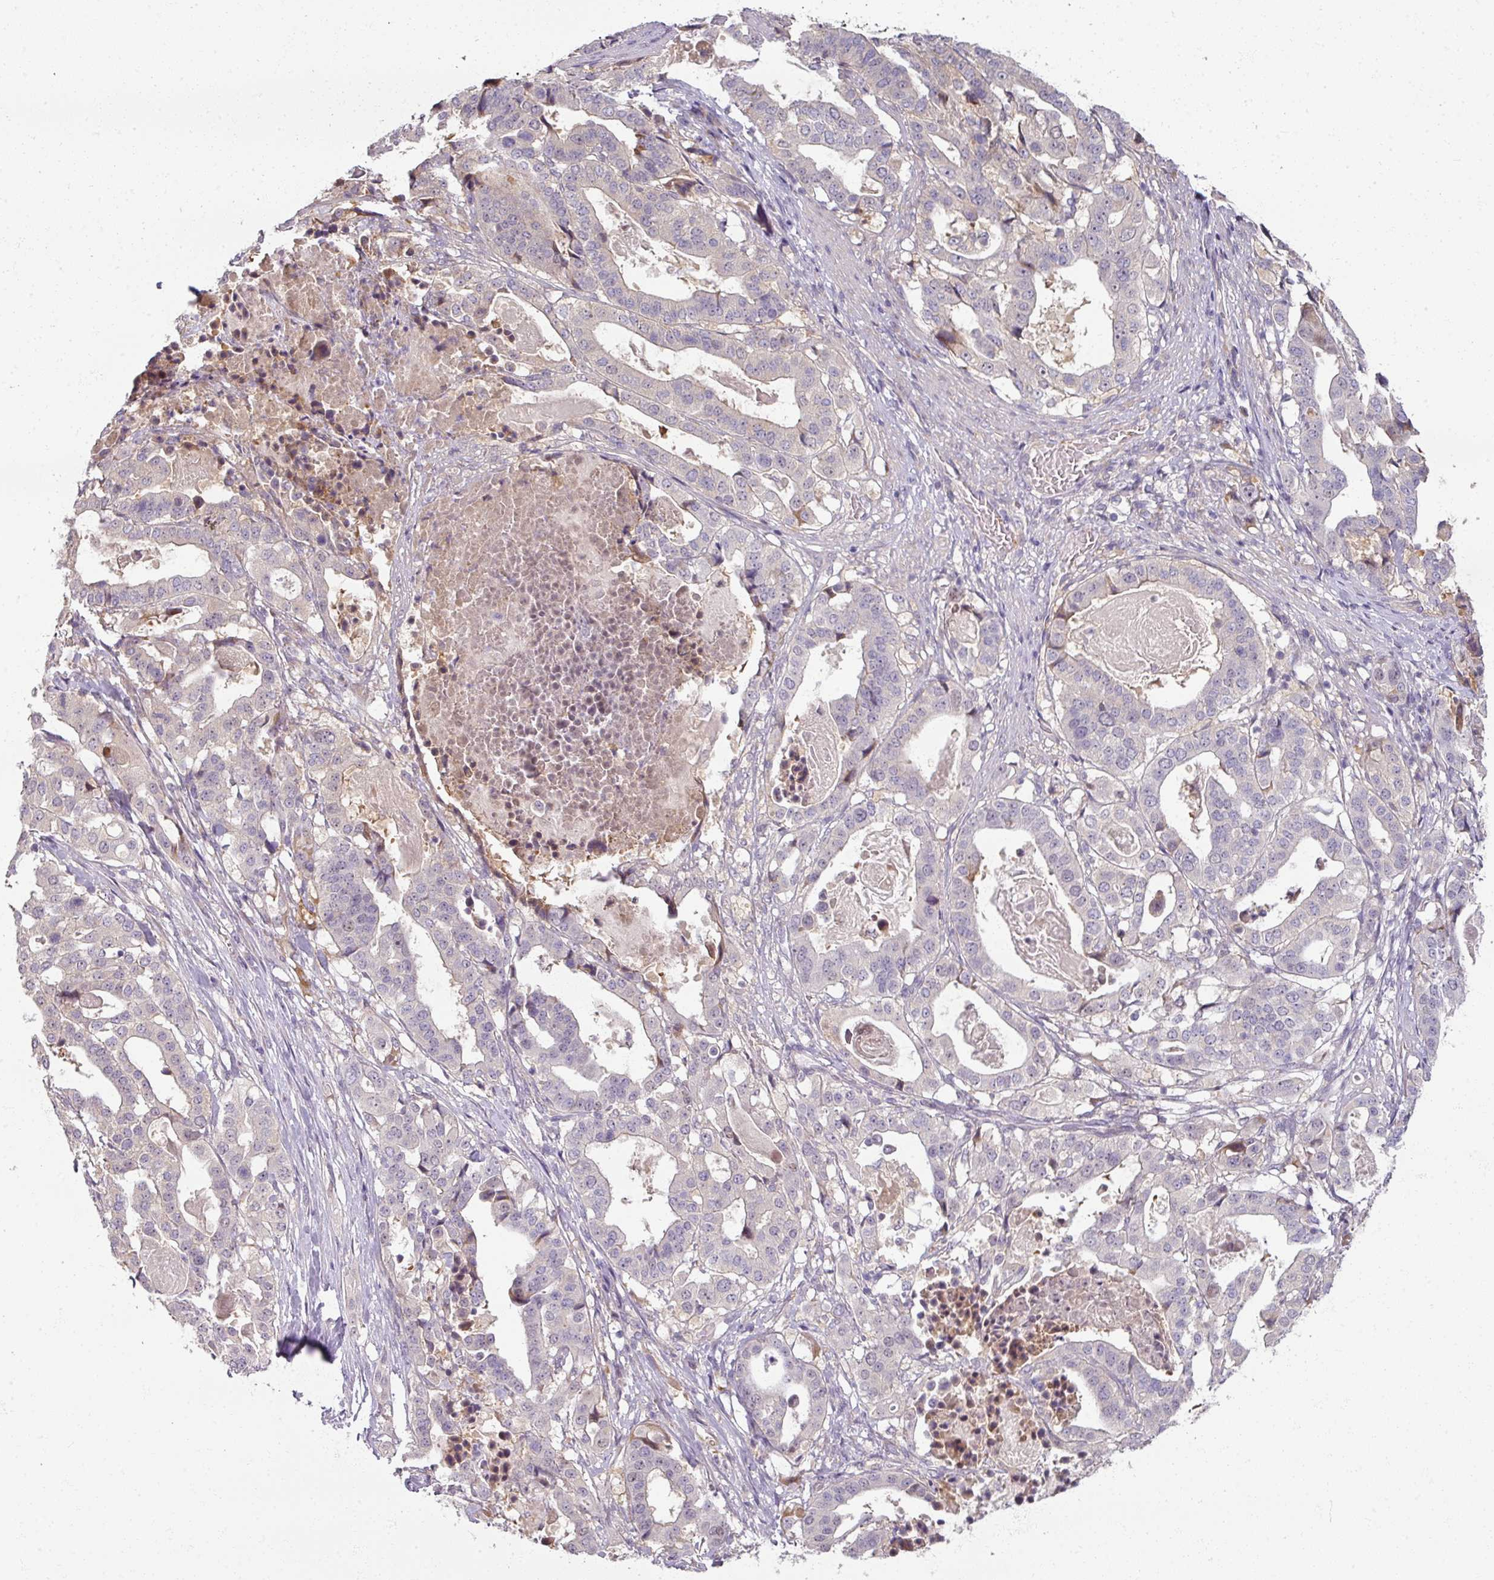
{"staining": {"intensity": "negative", "quantity": "none", "location": "none"}, "tissue": "stomach cancer", "cell_type": "Tumor cells", "image_type": "cancer", "snomed": [{"axis": "morphology", "description": "Adenocarcinoma, NOS"}, {"axis": "topography", "description": "Stomach"}], "caption": "IHC of adenocarcinoma (stomach) demonstrates no staining in tumor cells.", "gene": "MYMK", "patient": {"sex": "male", "age": 48}}